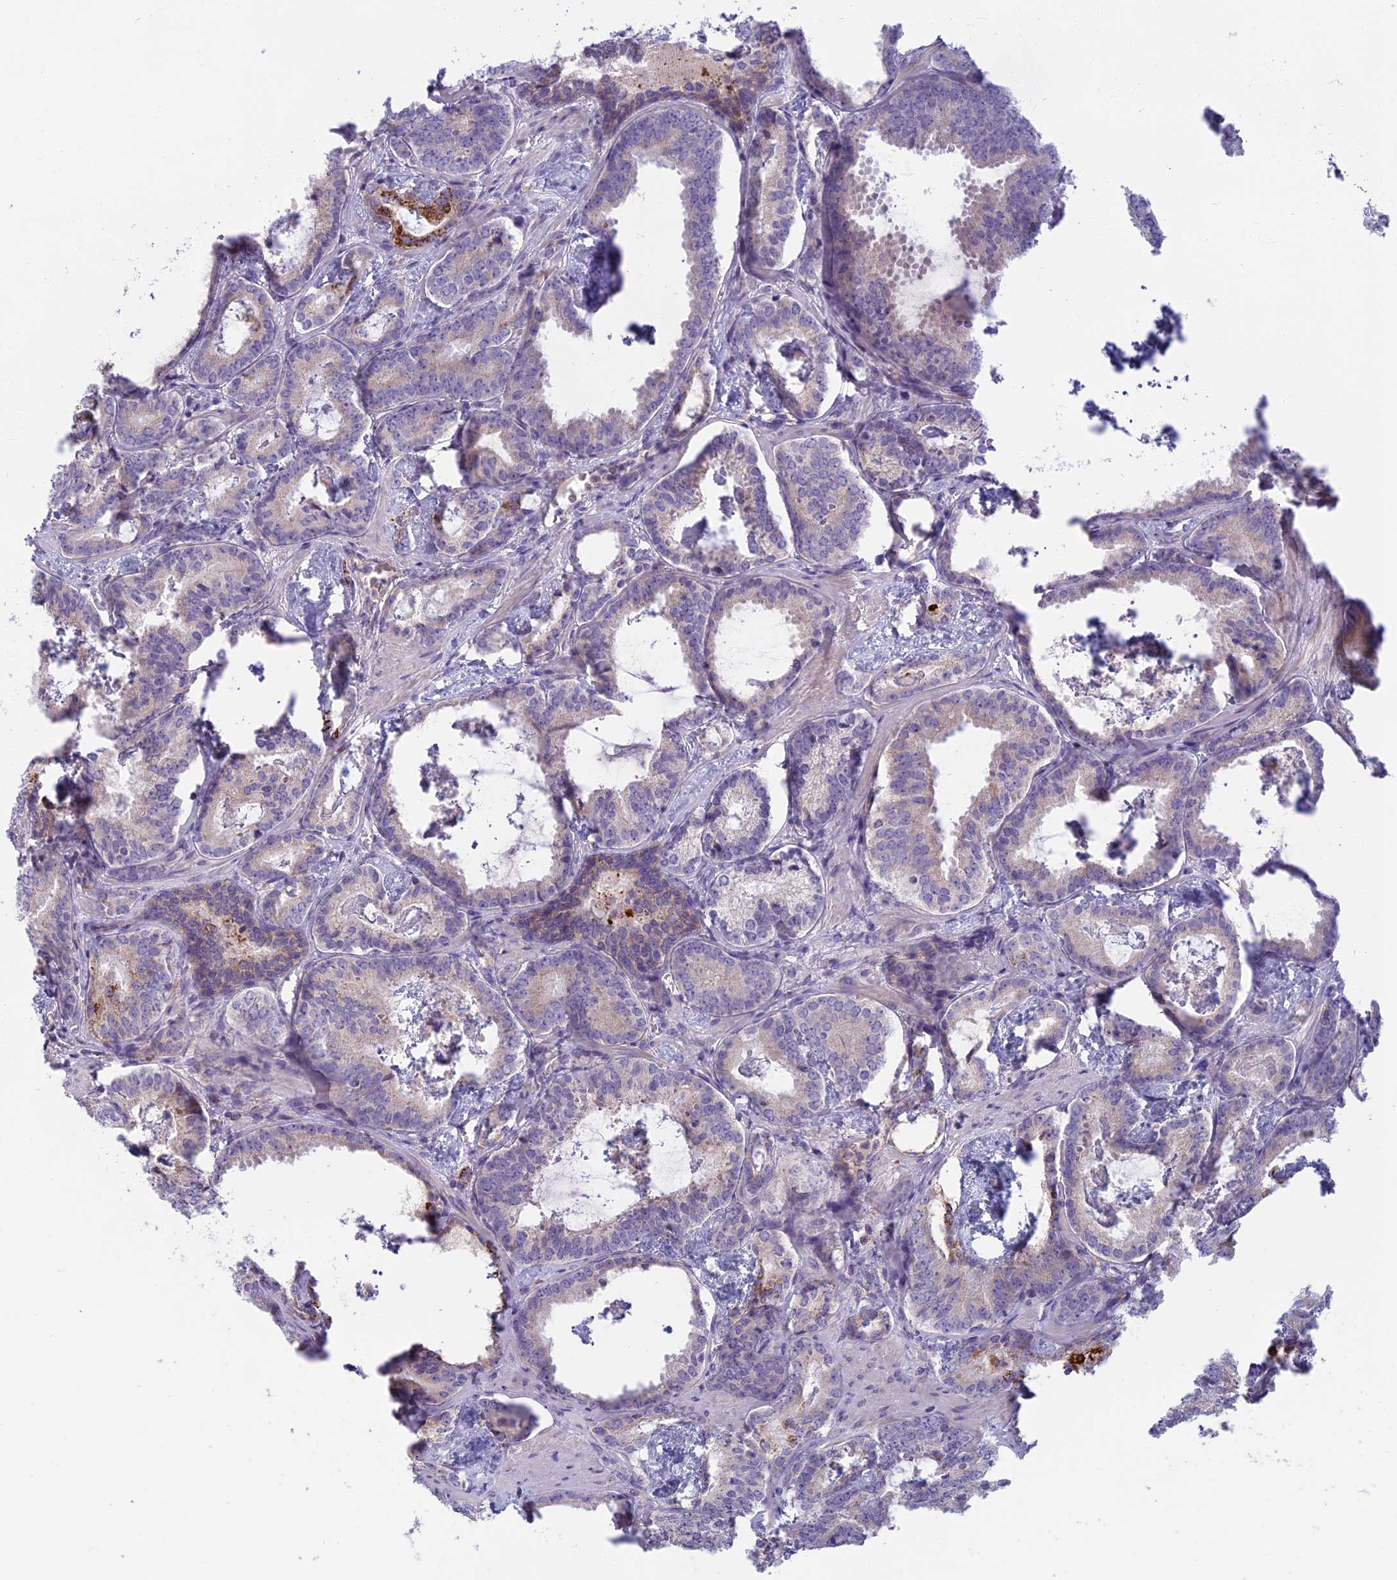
{"staining": {"intensity": "negative", "quantity": "none", "location": "none"}, "tissue": "prostate cancer", "cell_type": "Tumor cells", "image_type": "cancer", "snomed": [{"axis": "morphology", "description": "Adenocarcinoma, Low grade"}, {"axis": "topography", "description": "Prostate"}], "caption": "Adenocarcinoma (low-grade) (prostate) was stained to show a protein in brown. There is no significant staining in tumor cells.", "gene": "SEMA7A", "patient": {"sex": "male", "age": 60}}